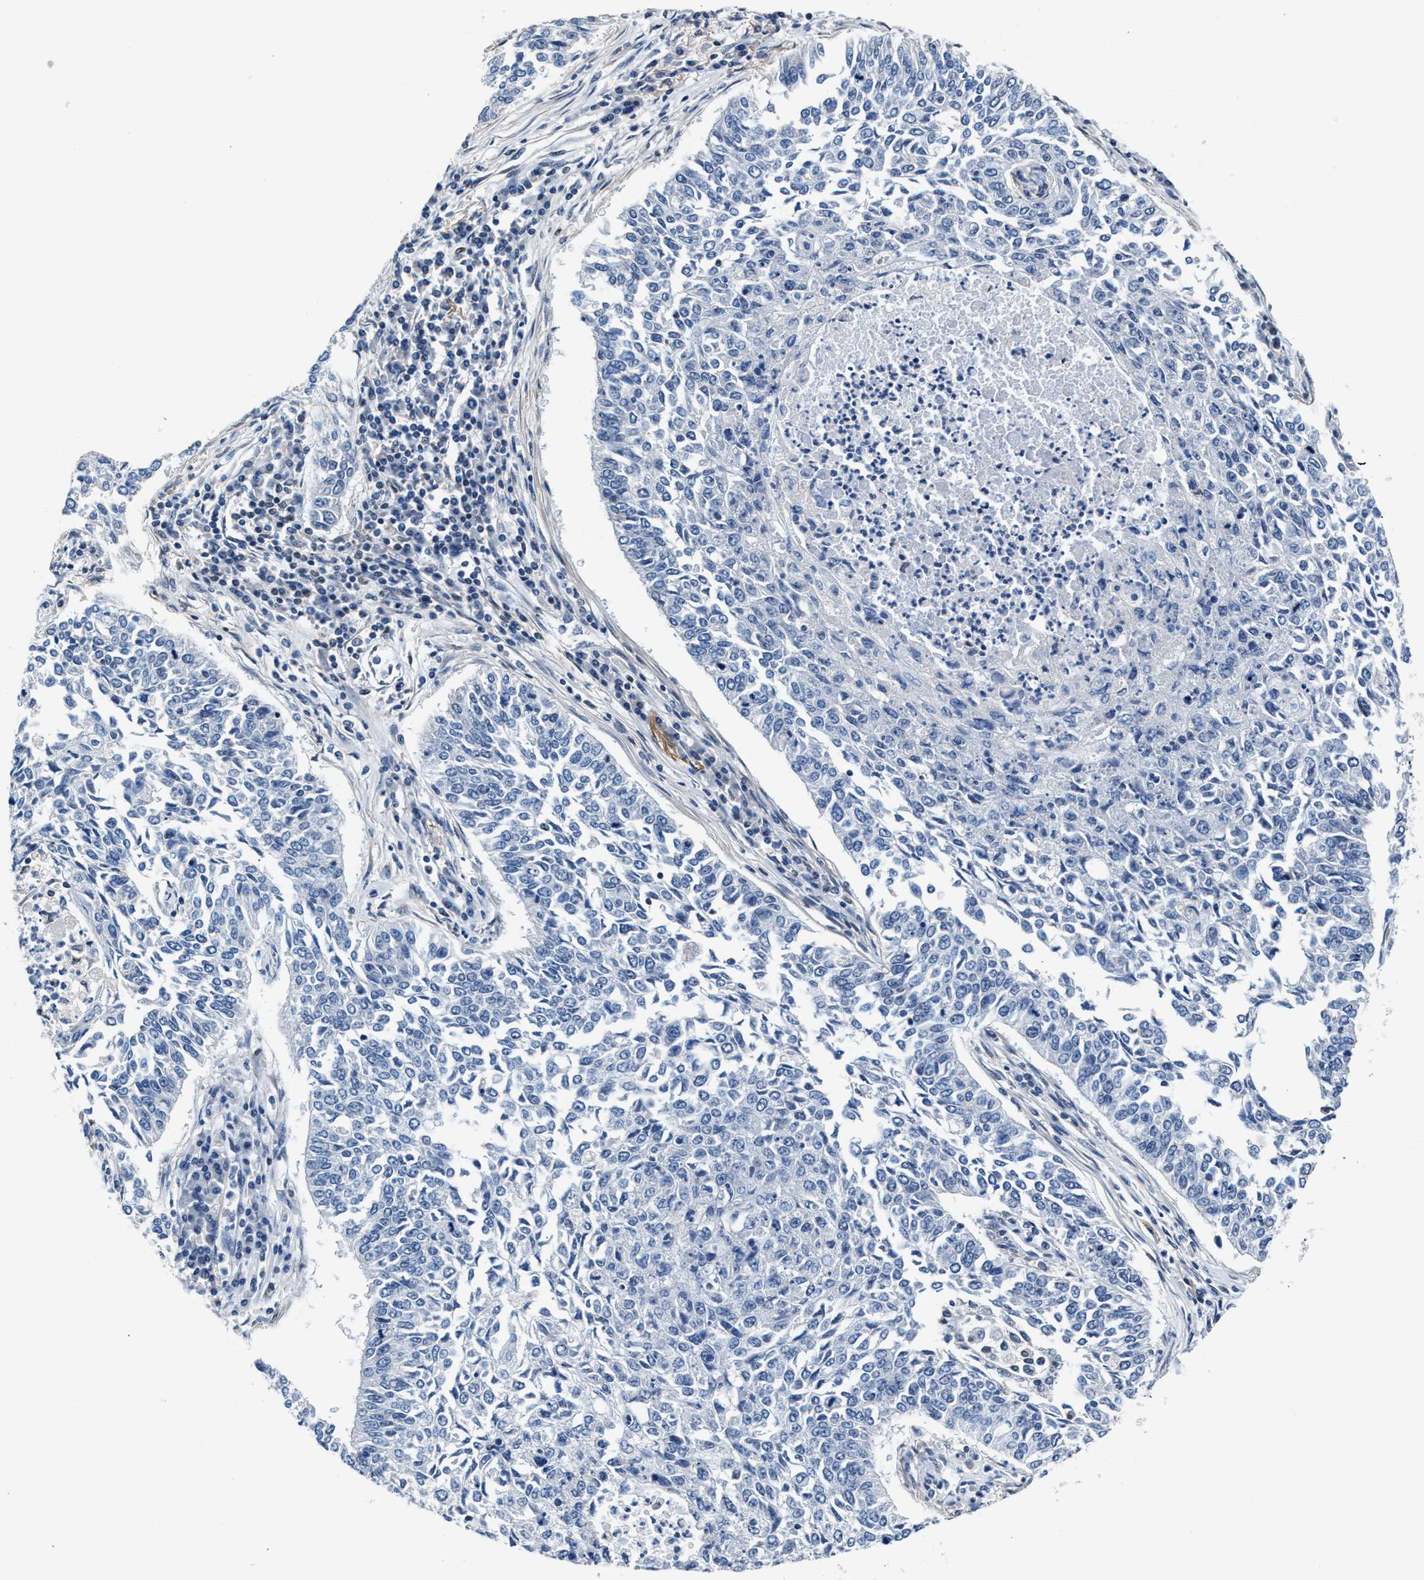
{"staining": {"intensity": "negative", "quantity": "none", "location": "none"}, "tissue": "lung cancer", "cell_type": "Tumor cells", "image_type": "cancer", "snomed": [{"axis": "morphology", "description": "Normal tissue, NOS"}, {"axis": "morphology", "description": "Squamous cell carcinoma, NOS"}, {"axis": "topography", "description": "Cartilage tissue"}, {"axis": "topography", "description": "Bronchus"}, {"axis": "topography", "description": "Lung"}], "caption": "Immunohistochemical staining of lung cancer (squamous cell carcinoma) shows no significant expression in tumor cells. The staining was performed using DAB to visualize the protein expression in brown, while the nuclei were stained in blue with hematoxylin (Magnification: 20x).", "gene": "MYH3", "patient": {"sex": "female", "age": 49}}